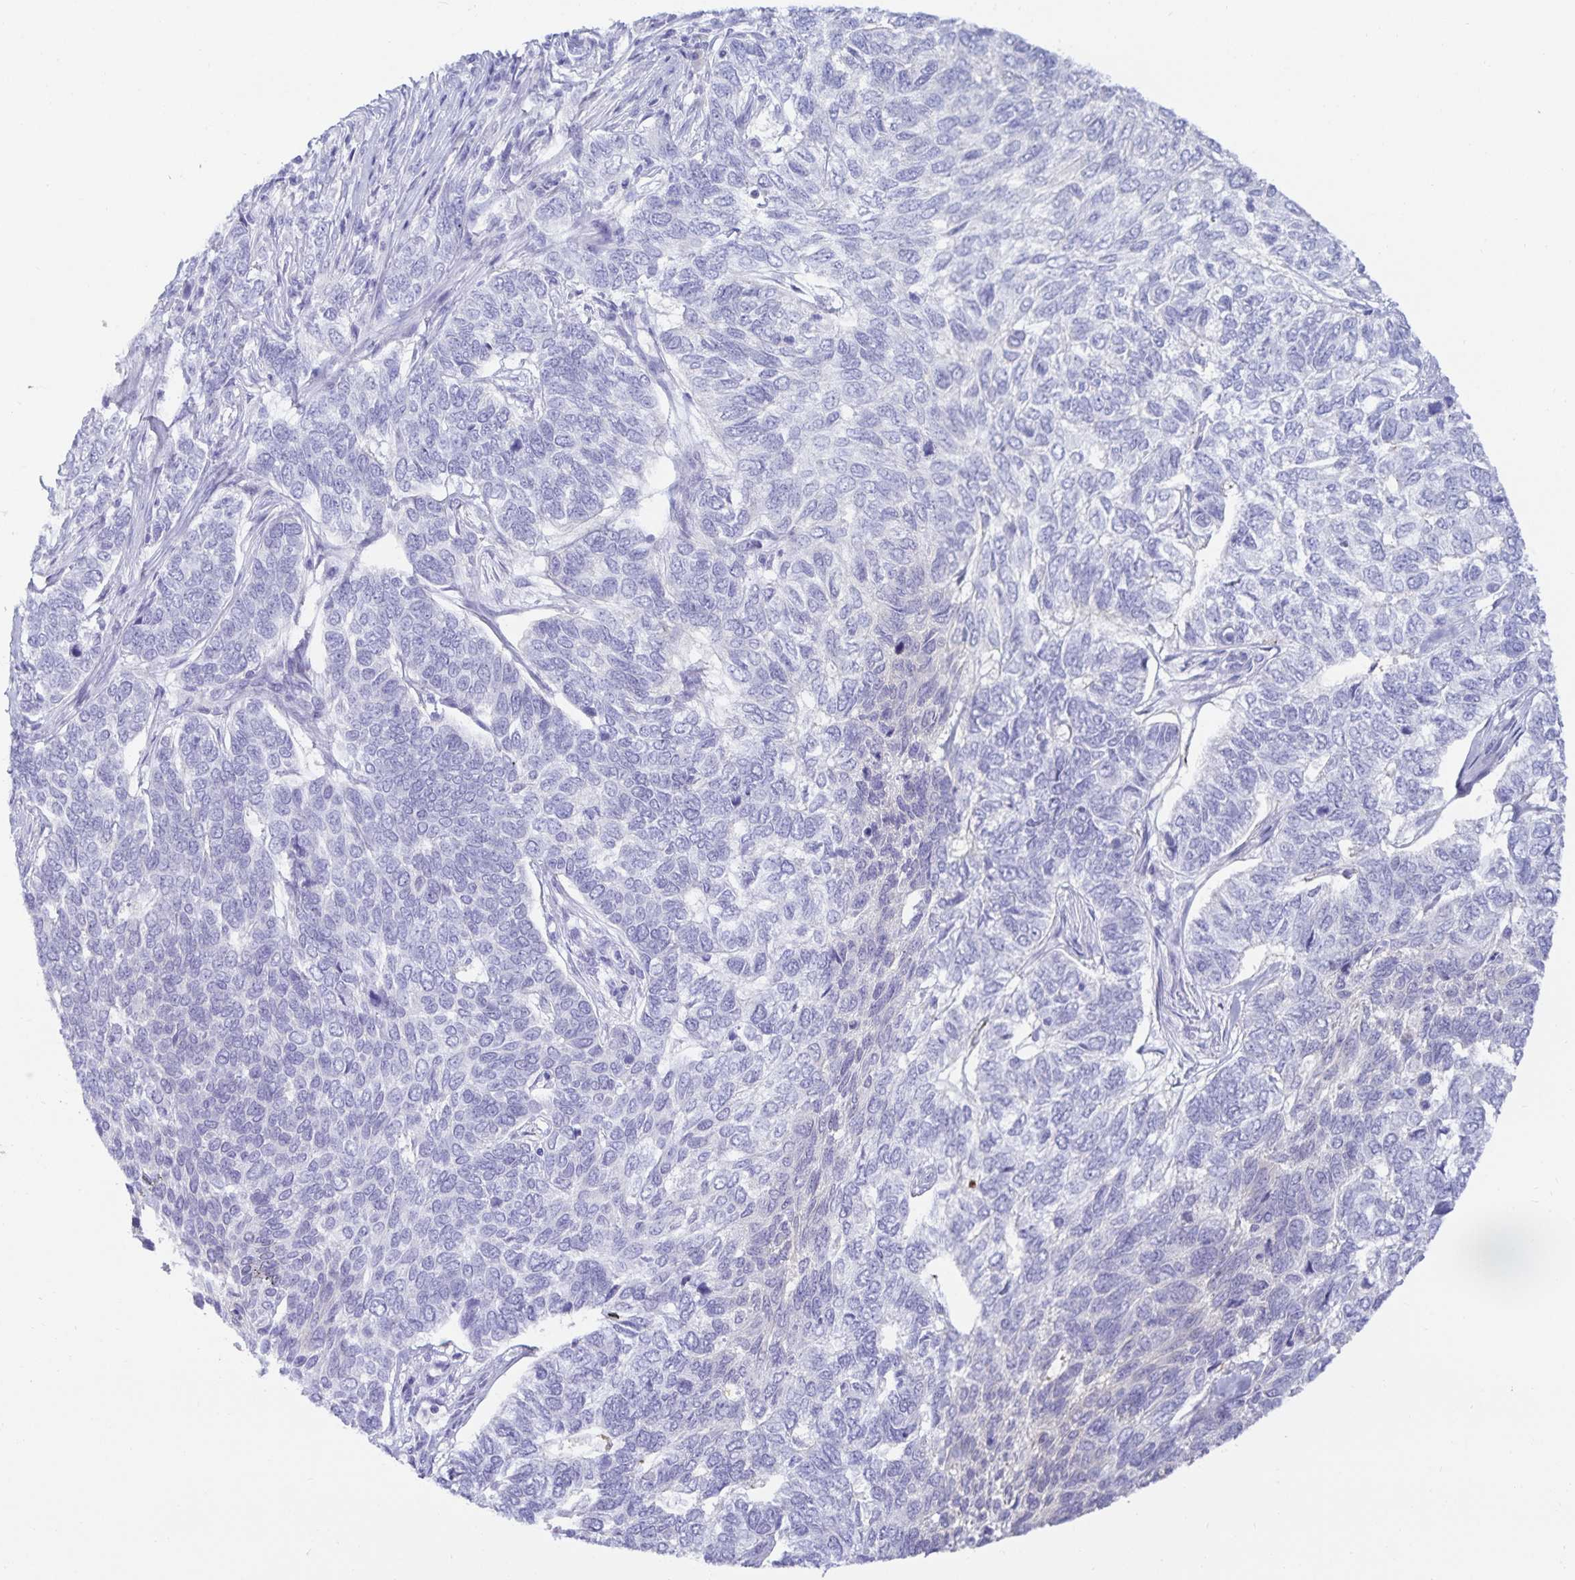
{"staining": {"intensity": "negative", "quantity": "none", "location": "none"}, "tissue": "skin cancer", "cell_type": "Tumor cells", "image_type": "cancer", "snomed": [{"axis": "morphology", "description": "Basal cell carcinoma"}, {"axis": "topography", "description": "Skin"}], "caption": "IHC histopathology image of skin cancer (basal cell carcinoma) stained for a protein (brown), which displays no expression in tumor cells.", "gene": "MON2", "patient": {"sex": "female", "age": 65}}